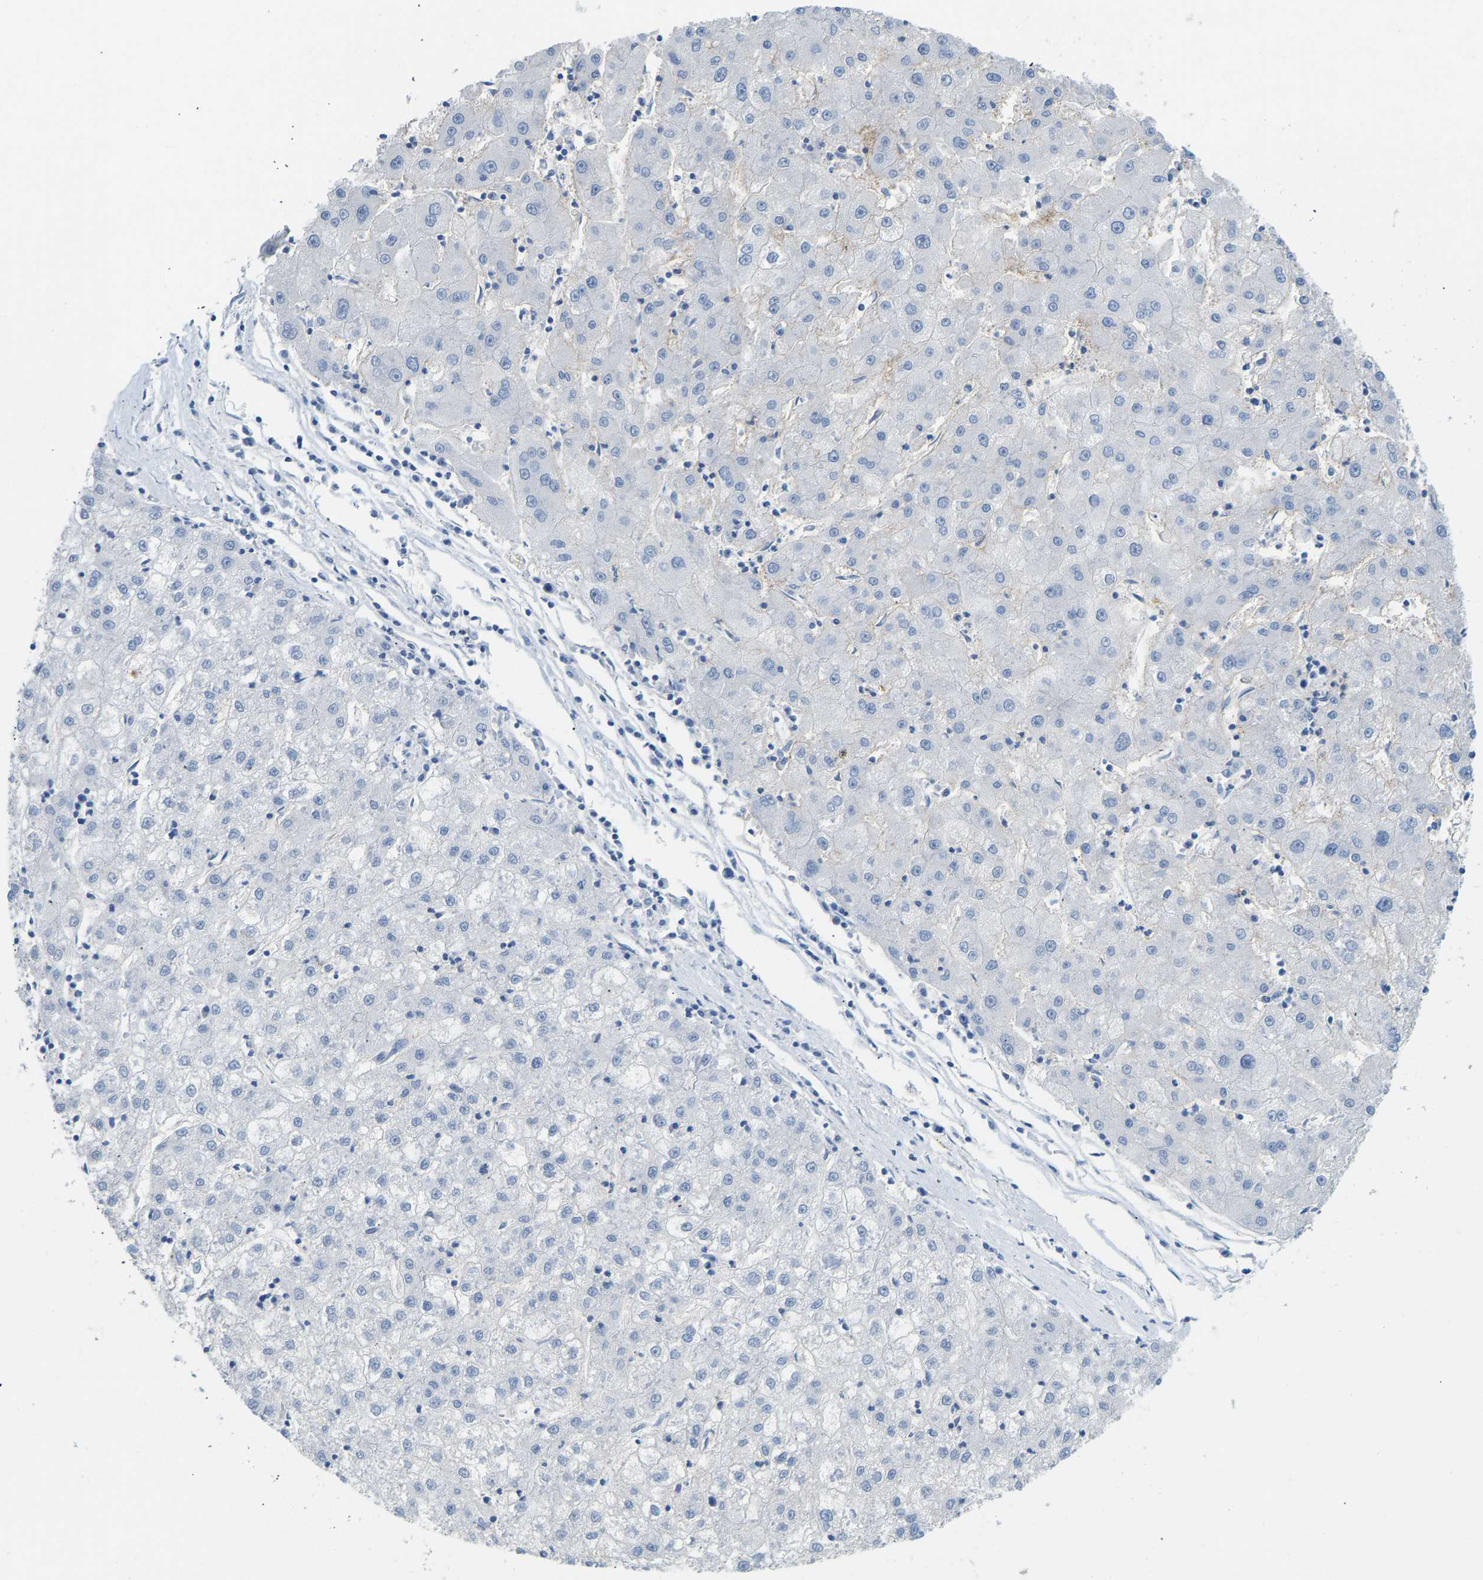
{"staining": {"intensity": "negative", "quantity": "none", "location": "none"}, "tissue": "liver cancer", "cell_type": "Tumor cells", "image_type": "cancer", "snomed": [{"axis": "morphology", "description": "Carcinoma, Hepatocellular, NOS"}, {"axis": "topography", "description": "Liver"}], "caption": "This image is of liver hepatocellular carcinoma stained with IHC to label a protein in brown with the nuclei are counter-stained blue. There is no expression in tumor cells.", "gene": "ATP1A1", "patient": {"sex": "male", "age": 72}}